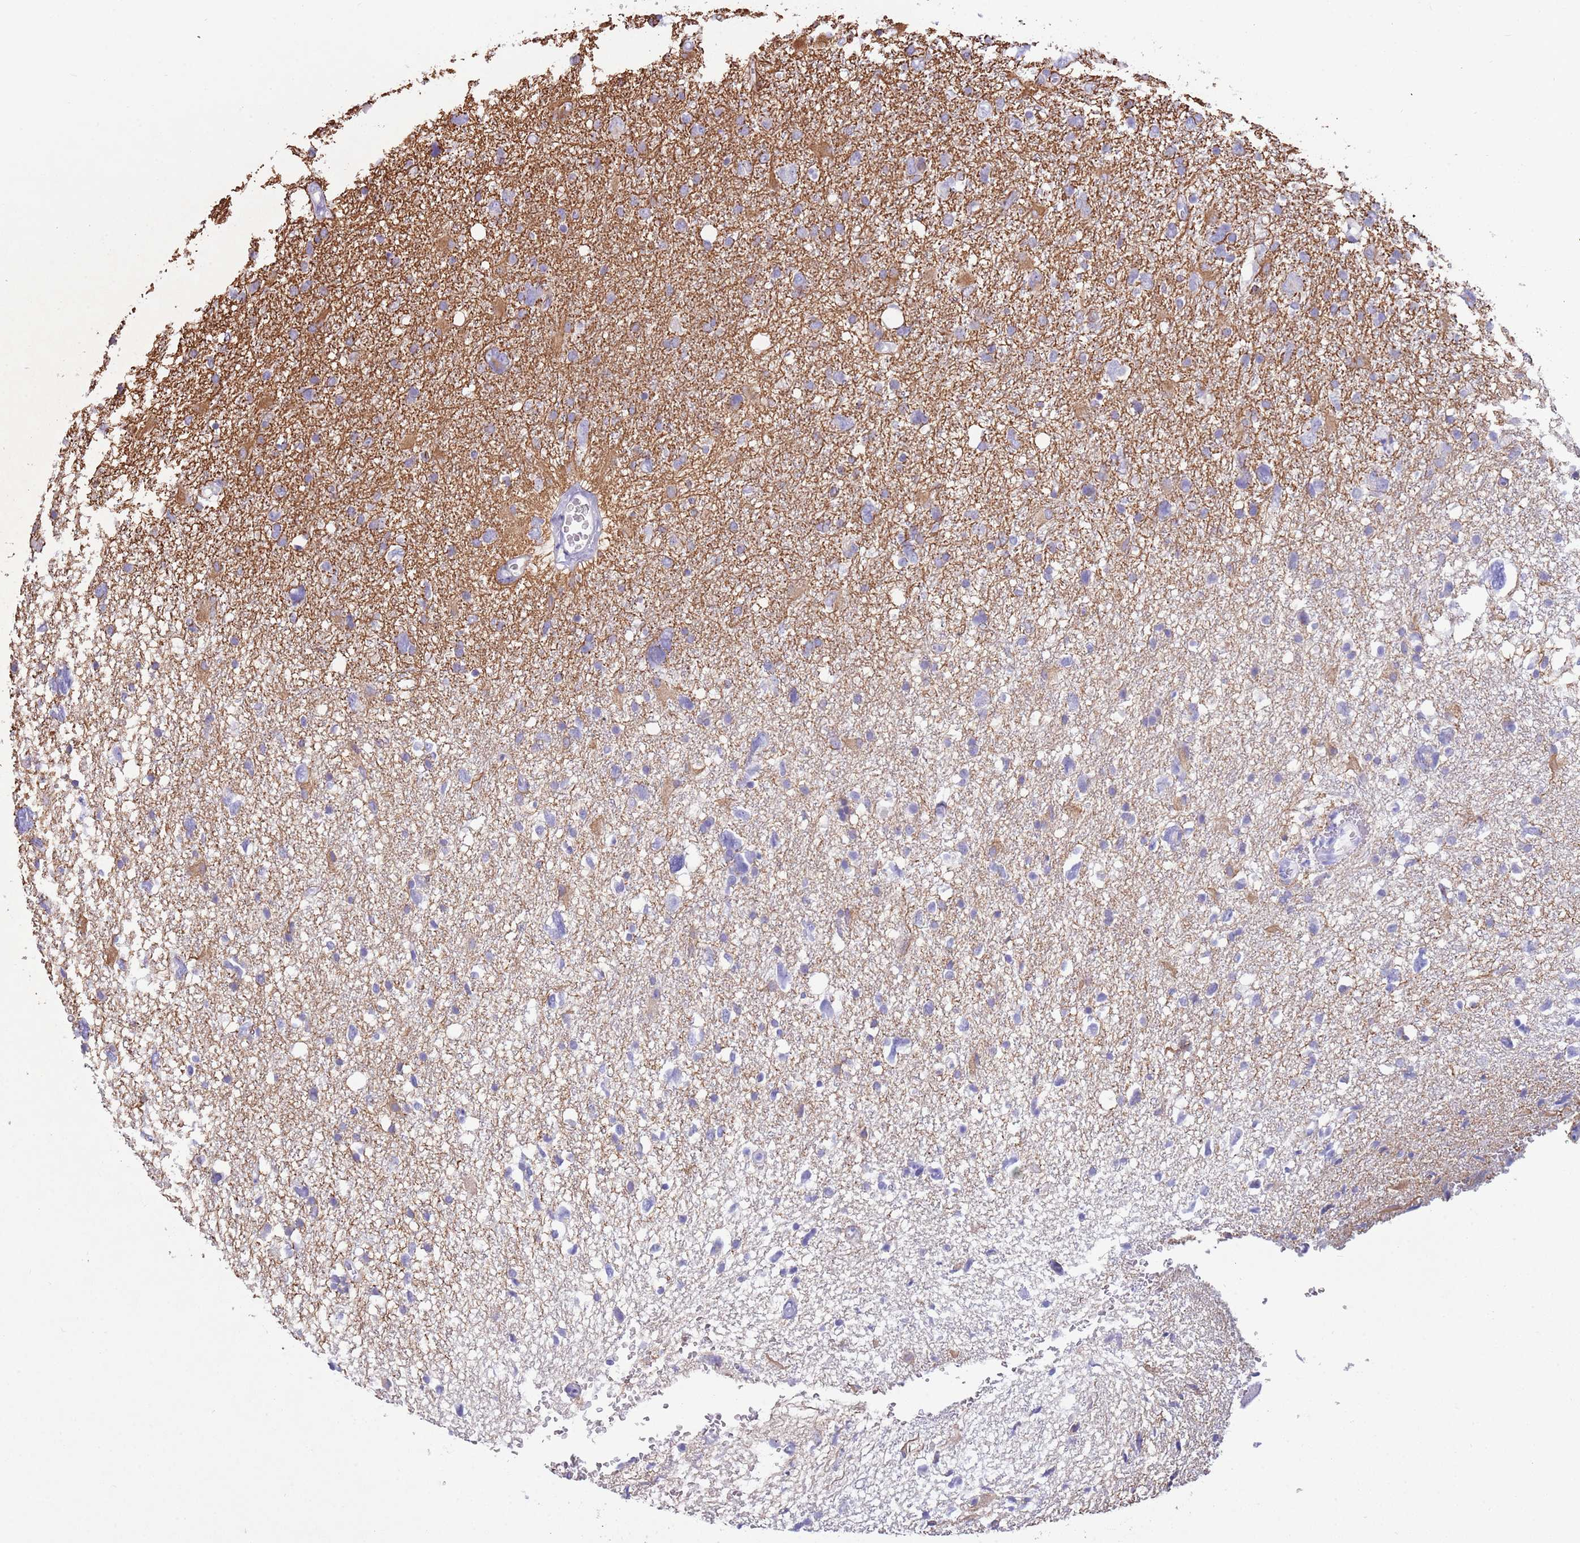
{"staining": {"intensity": "negative", "quantity": "none", "location": "none"}, "tissue": "glioma", "cell_type": "Tumor cells", "image_type": "cancer", "snomed": [{"axis": "morphology", "description": "Glioma, malignant, High grade"}, {"axis": "topography", "description": "Brain"}], "caption": "IHC of glioma demonstrates no positivity in tumor cells. Nuclei are stained in blue.", "gene": "CABYR", "patient": {"sex": "male", "age": 61}}